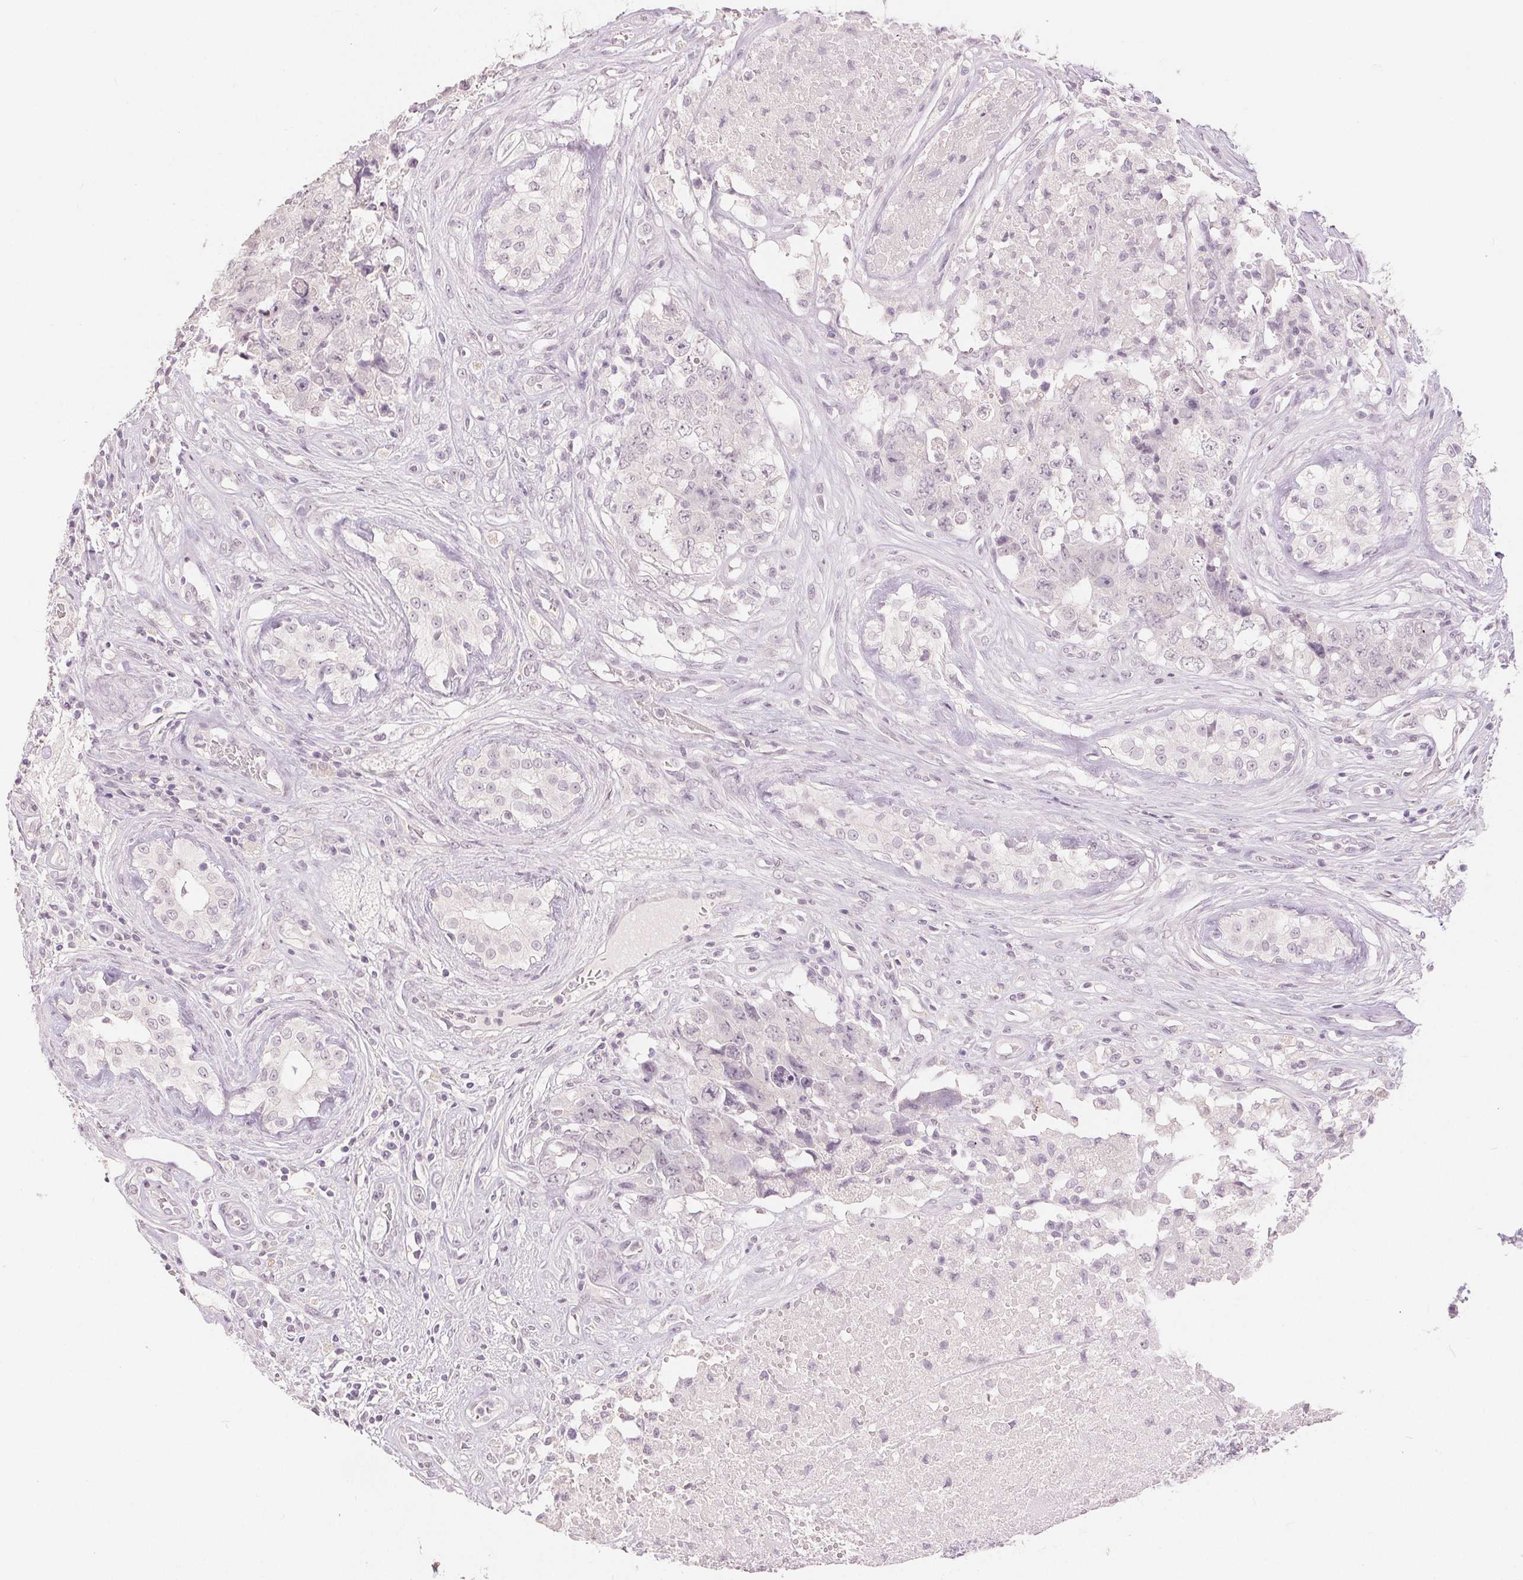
{"staining": {"intensity": "negative", "quantity": "none", "location": "none"}, "tissue": "testis cancer", "cell_type": "Tumor cells", "image_type": "cancer", "snomed": [{"axis": "morphology", "description": "Carcinoma, Embryonal, NOS"}, {"axis": "topography", "description": "Testis"}], "caption": "Embryonal carcinoma (testis) was stained to show a protein in brown. There is no significant positivity in tumor cells. Nuclei are stained in blue.", "gene": "SLC27A5", "patient": {"sex": "male", "age": 24}}